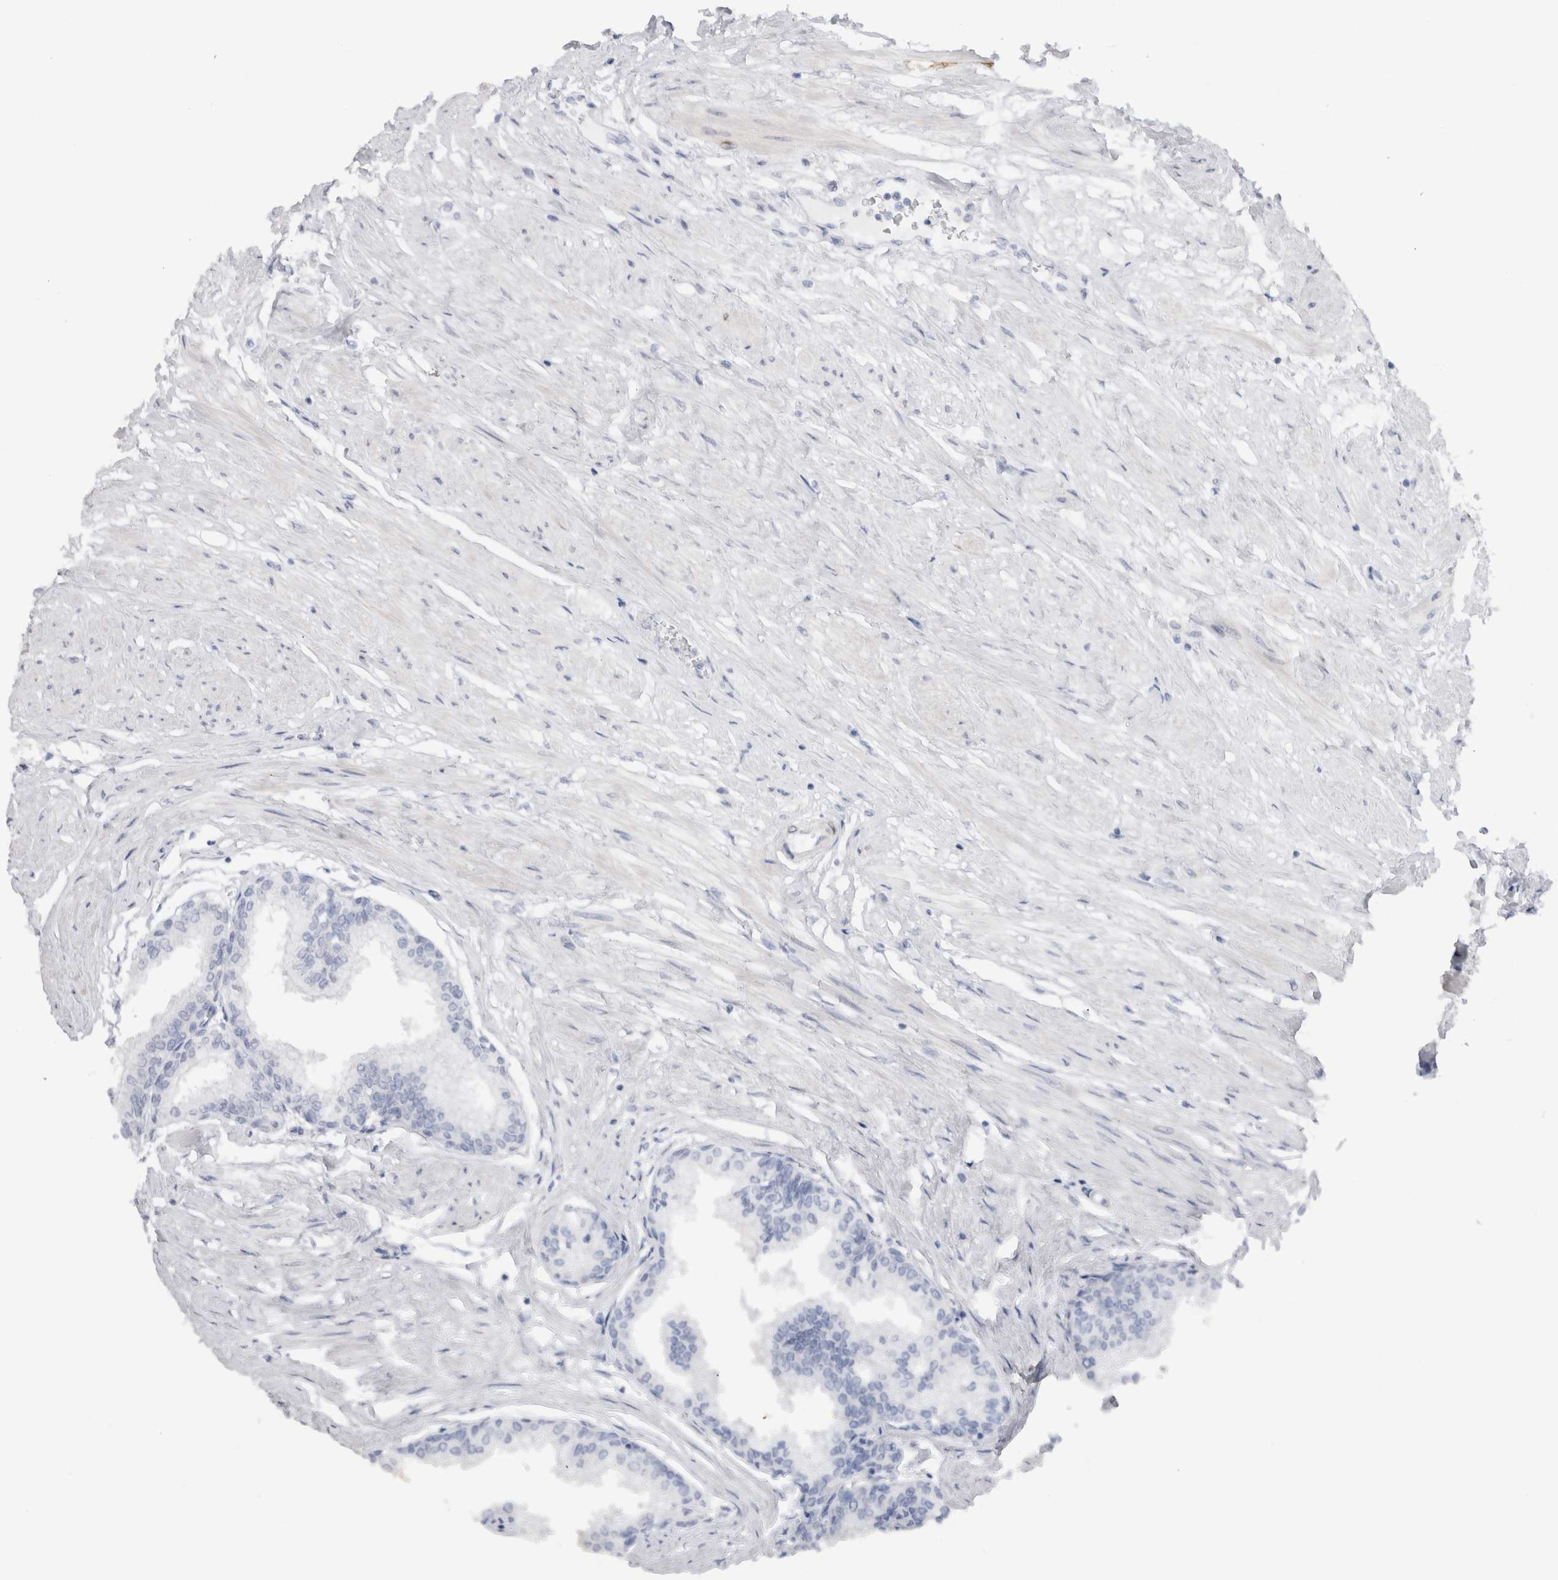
{"staining": {"intensity": "negative", "quantity": "none", "location": "none"}, "tissue": "seminal vesicle", "cell_type": "Glandular cells", "image_type": "normal", "snomed": [{"axis": "morphology", "description": "Normal tissue, NOS"}, {"axis": "topography", "description": "Prostate"}, {"axis": "topography", "description": "Seminal veicle"}], "caption": "Glandular cells show no significant protein staining in normal seminal vesicle. (DAB (3,3'-diaminobenzidine) immunohistochemistry (IHC) visualized using brightfield microscopy, high magnification).", "gene": "C9orf50", "patient": {"sex": "male", "age": 60}}